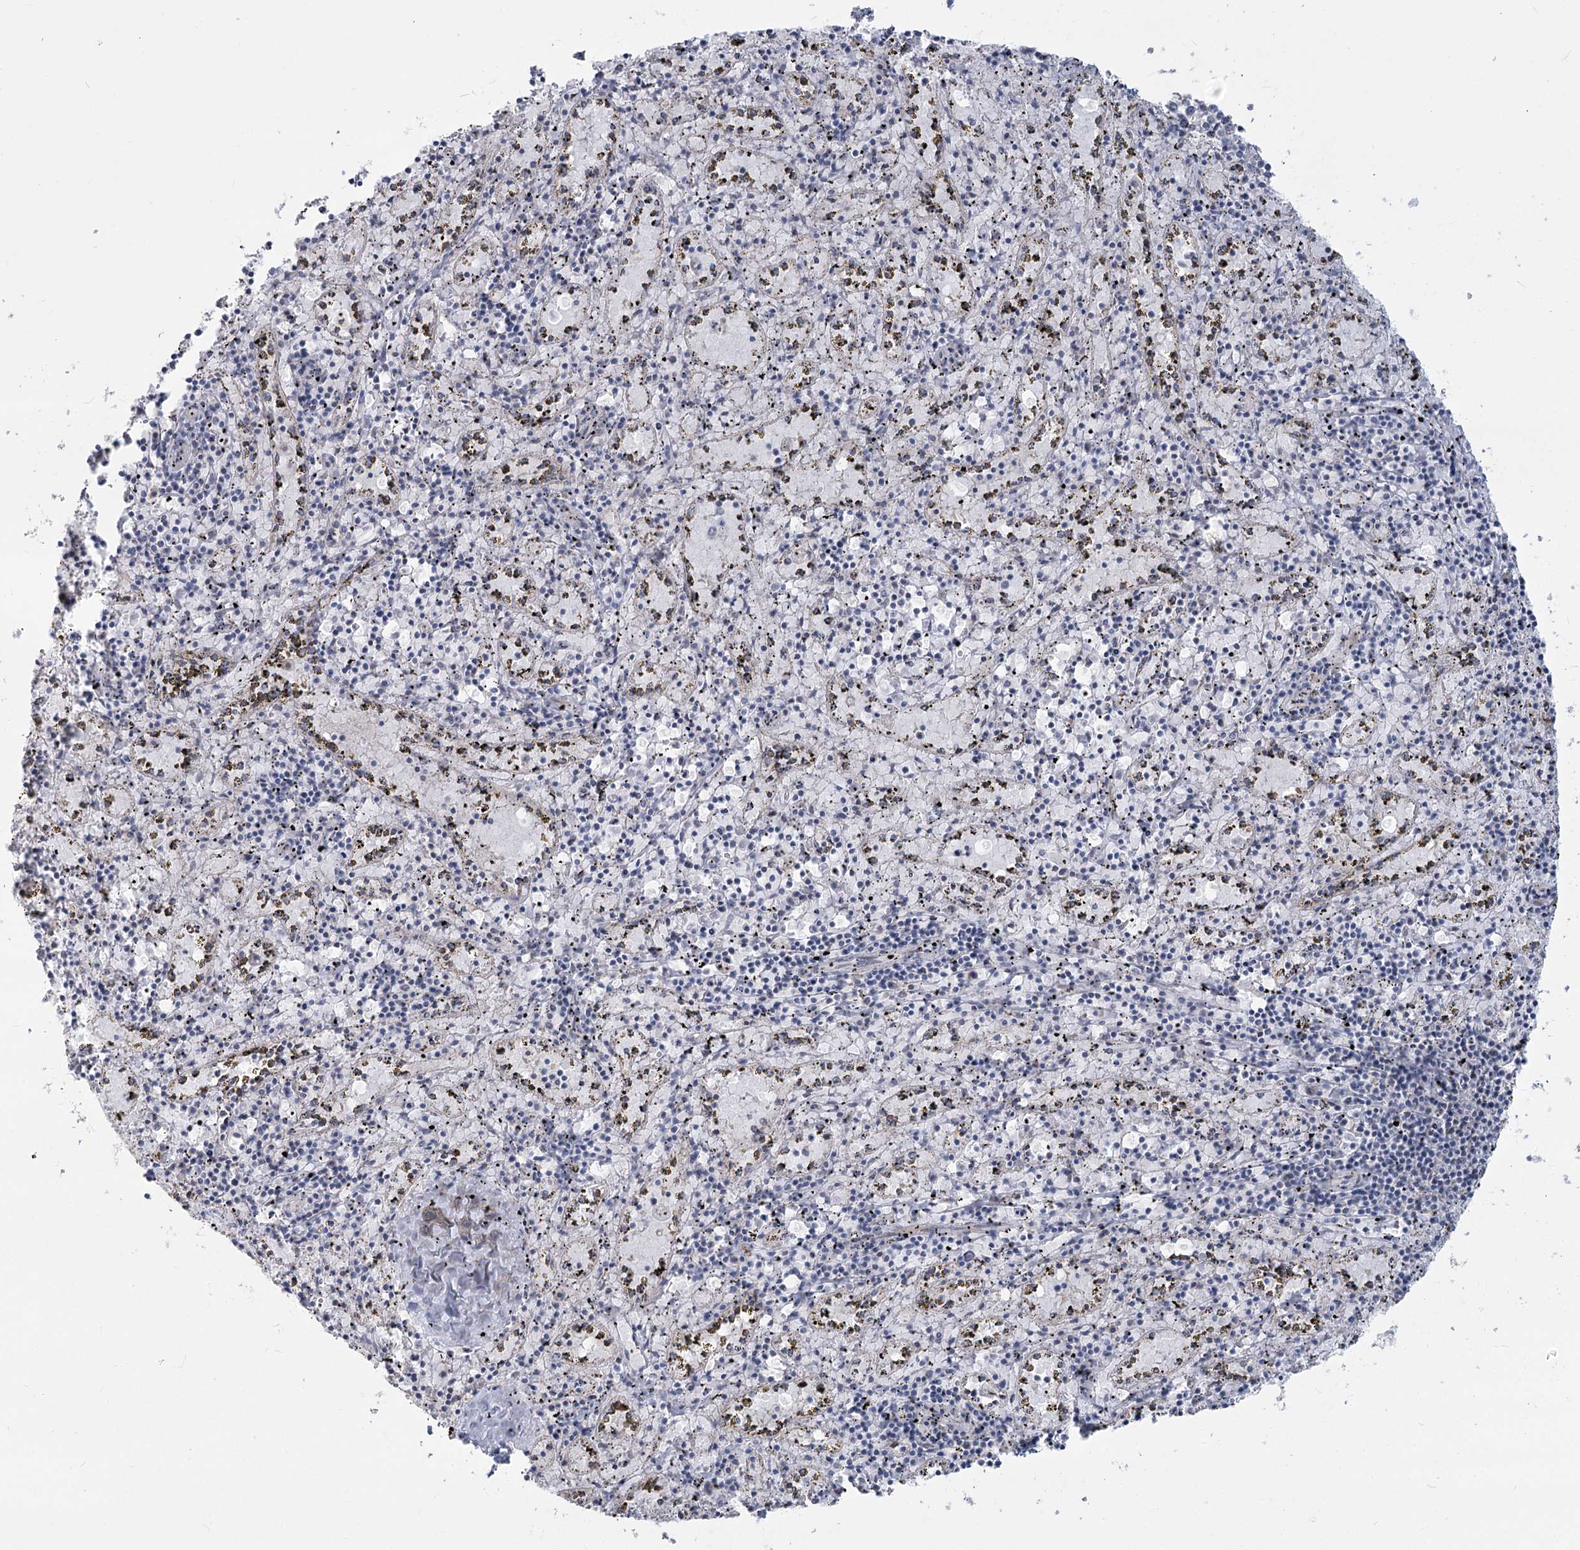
{"staining": {"intensity": "moderate", "quantity": "<25%", "location": "nuclear"}, "tissue": "spleen", "cell_type": "Cells in red pulp", "image_type": "normal", "snomed": [{"axis": "morphology", "description": "Normal tissue, NOS"}, {"axis": "topography", "description": "Spleen"}], "caption": "IHC image of benign spleen stained for a protein (brown), which reveals low levels of moderate nuclear positivity in approximately <25% of cells in red pulp.", "gene": "ABITRAM", "patient": {"sex": "male", "age": 11}}